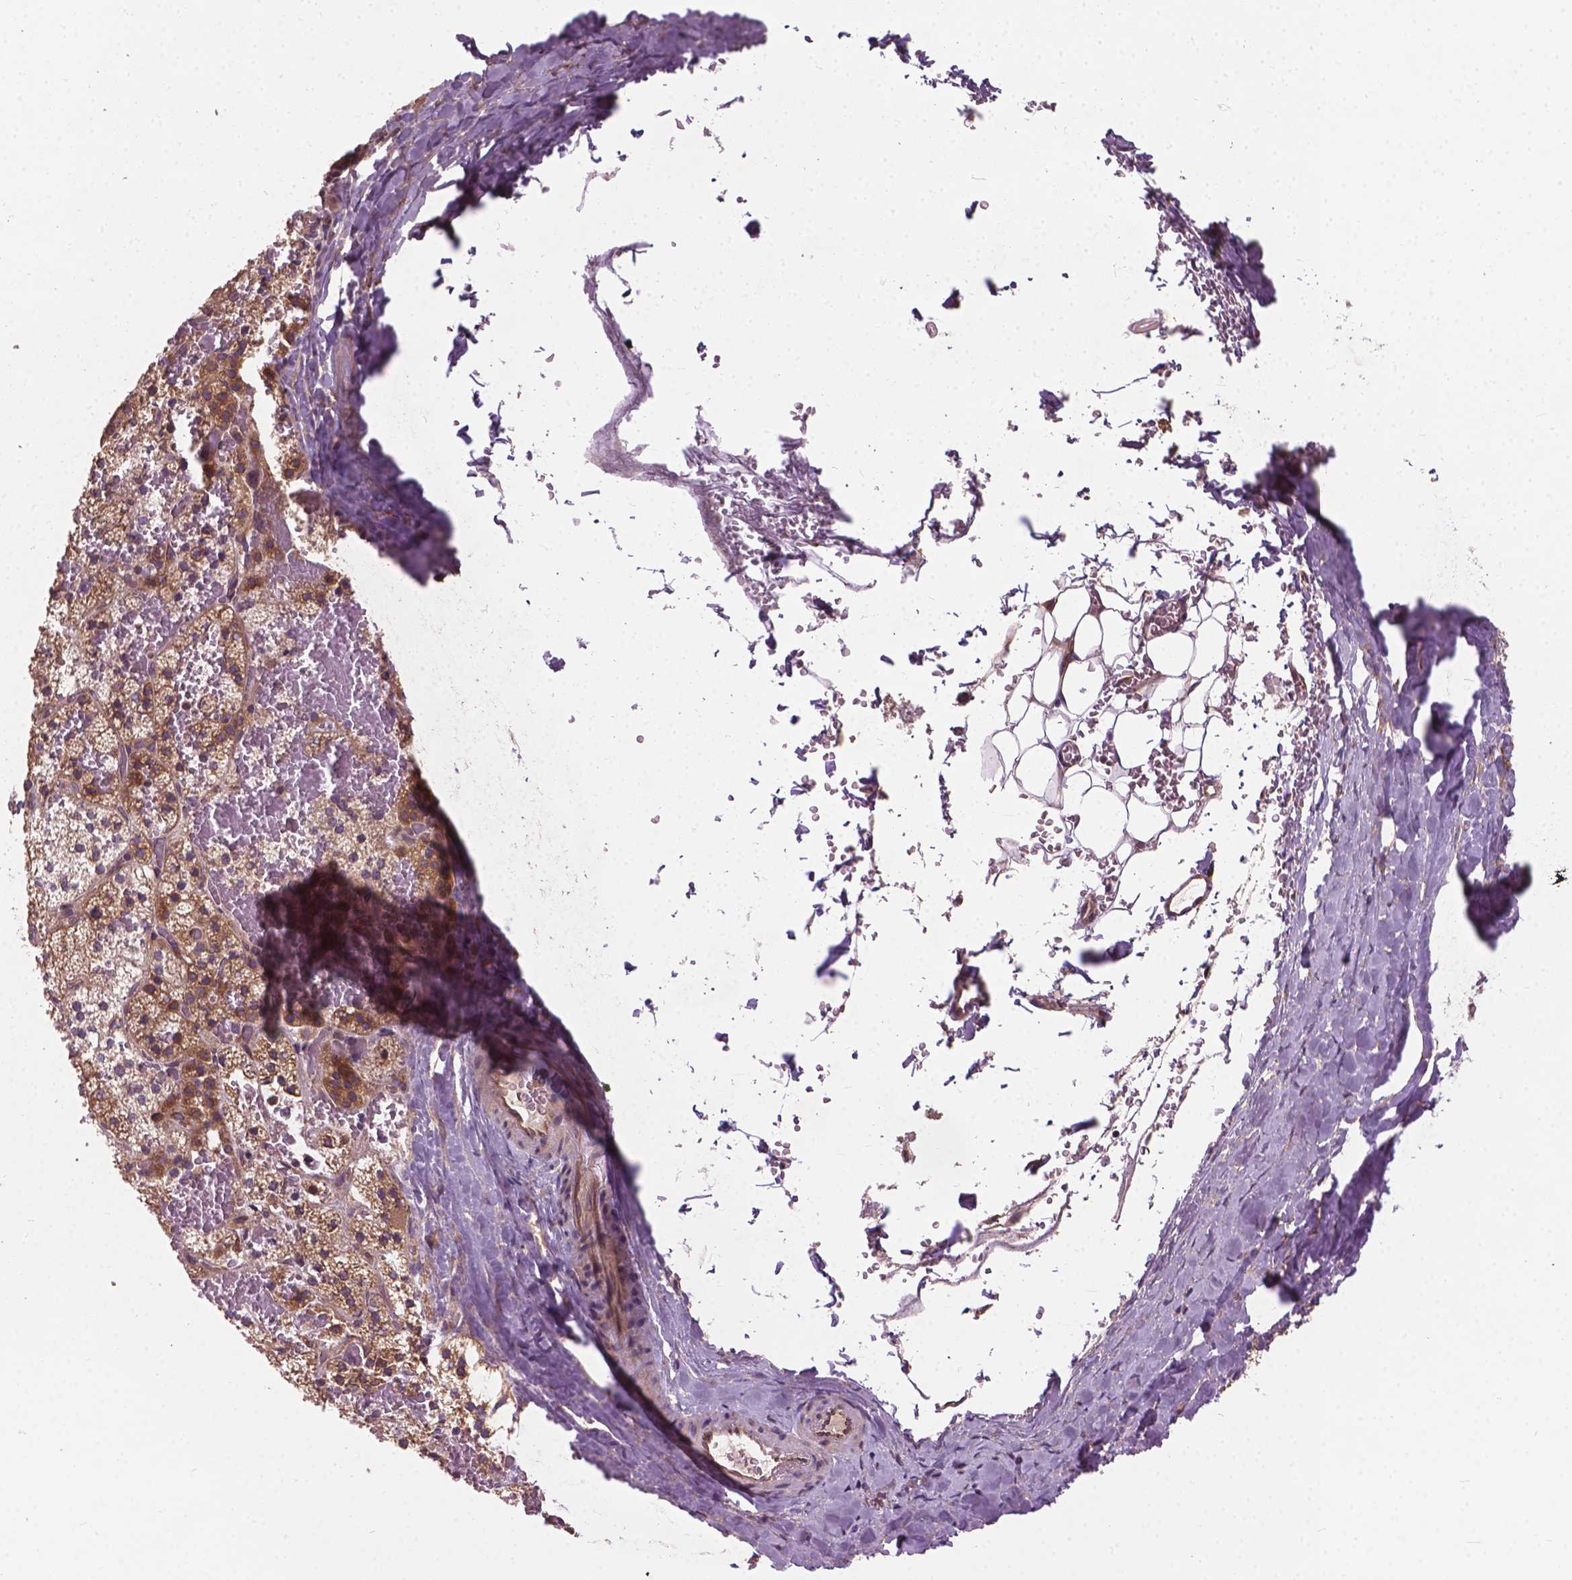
{"staining": {"intensity": "moderate", "quantity": ">75%", "location": "cytoplasmic/membranous"}, "tissue": "adrenal gland", "cell_type": "Glandular cells", "image_type": "normal", "snomed": [{"axis": "morphology", "description": "Normal tissue, NOS"}, {"axis": "topography", "description": "Adrenal gland"}], "caption": "DAB immunohistochemical staining of benign human adrenal gland demonstrates moderate cytoplasmic/membranous protein staining in about >75% of glandular cells. (DAB IHC with brightfield microscopy, high magnification).", "gene": "MZT1", "patient": {"sex": "male", "age": 53}}